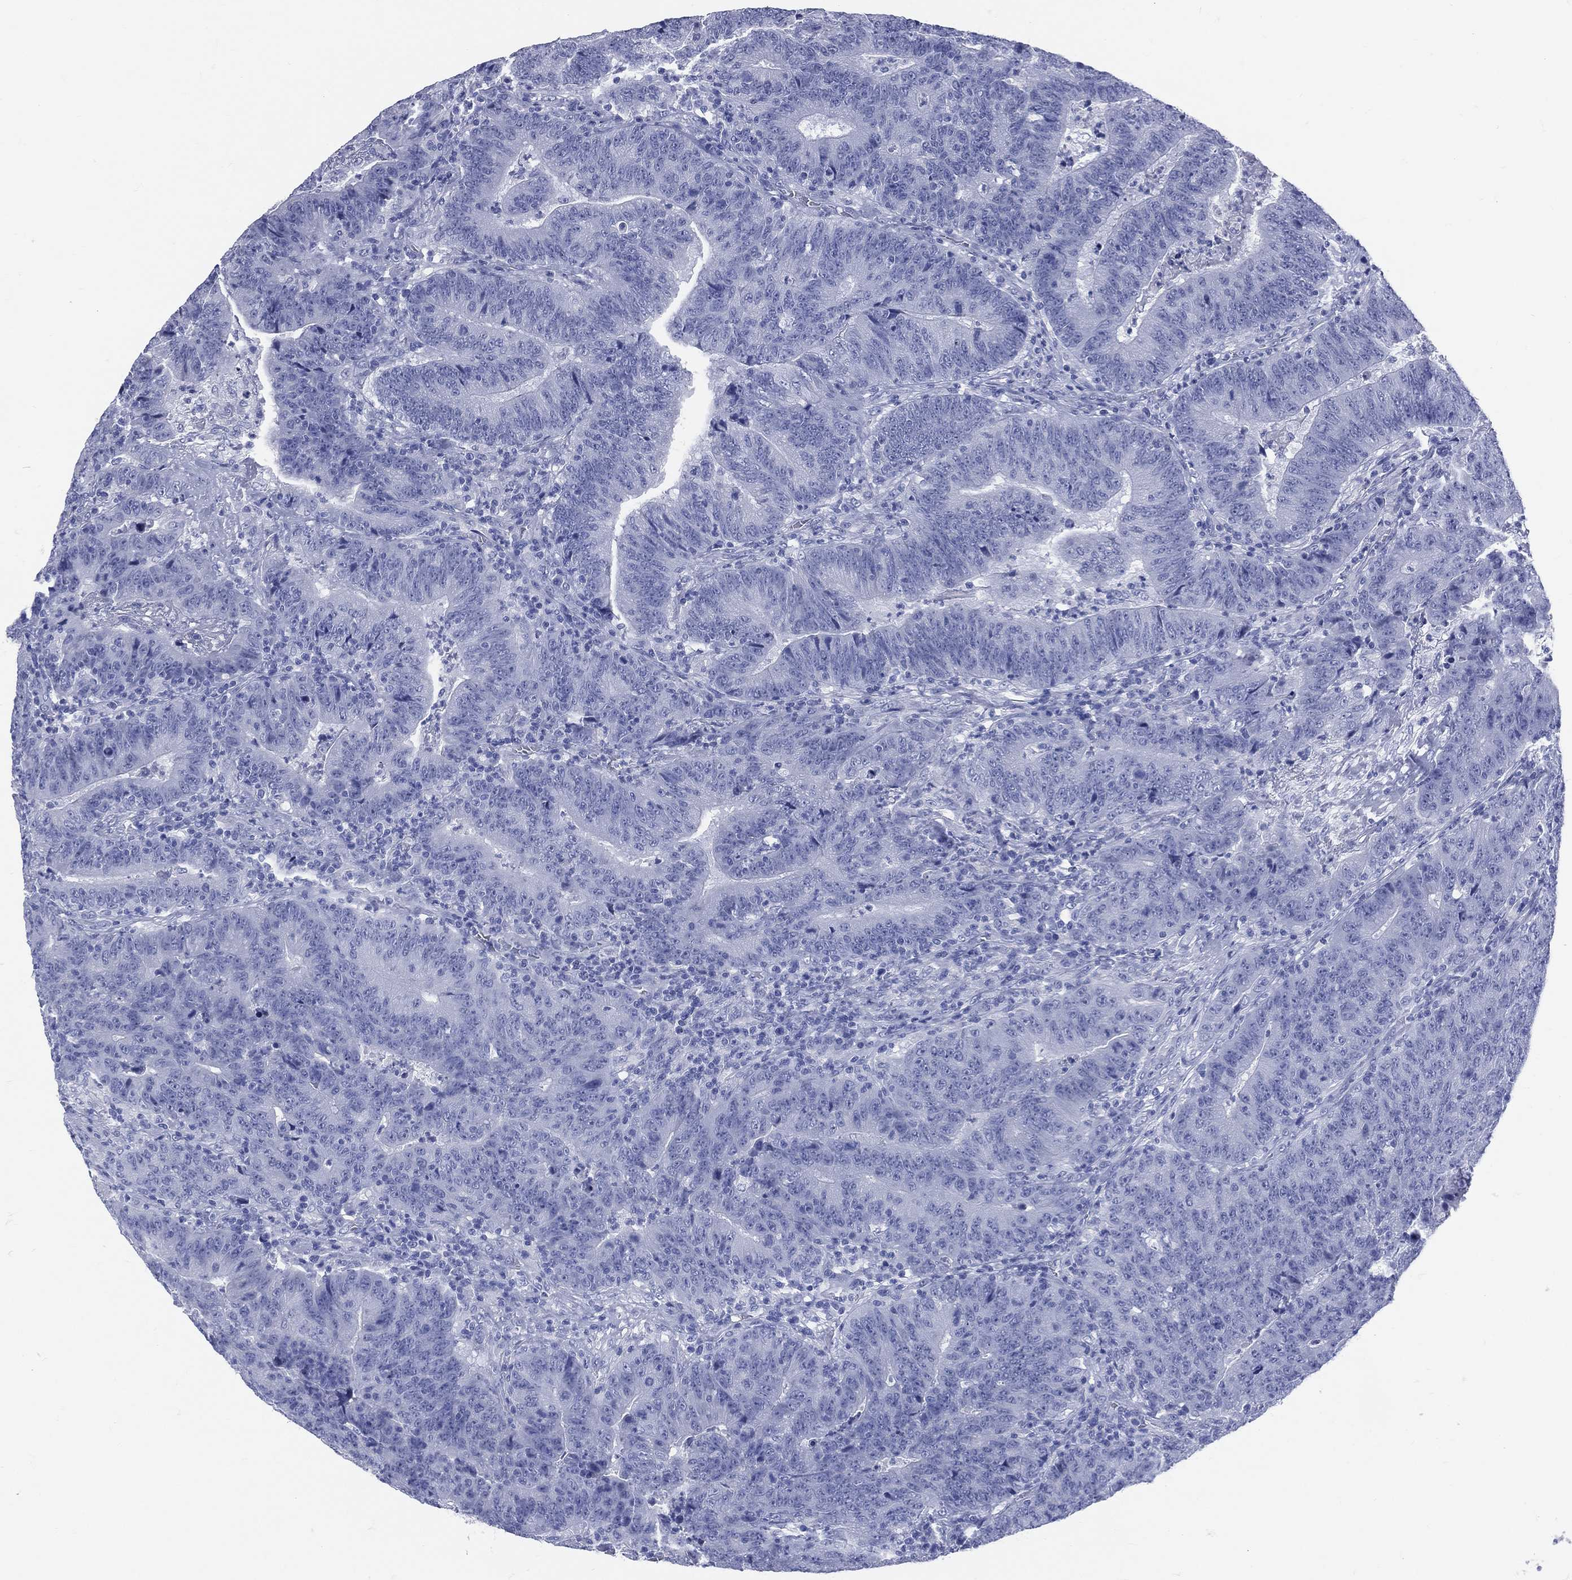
{"staining": {"intensity": "negative", "quantity": "none", "location": "none"}, "tissue": "colorectal cancer", "cell_type": "Tumor cells", "image_type": "cancer", "snomed": [{"axis": "morphology", "description": "Adenocarcinoma, NOS"}, {"axis": "topography", "description": "Colon"}], "caption": "Immunohistochemistry (IHC) micrograph of human colorectal adenocarcinoma stained for a protein (brown), which demonstrates no expression in tumor cells.", "gene": "CYLC1", "patient": {"sex": "female", "age": 75}}